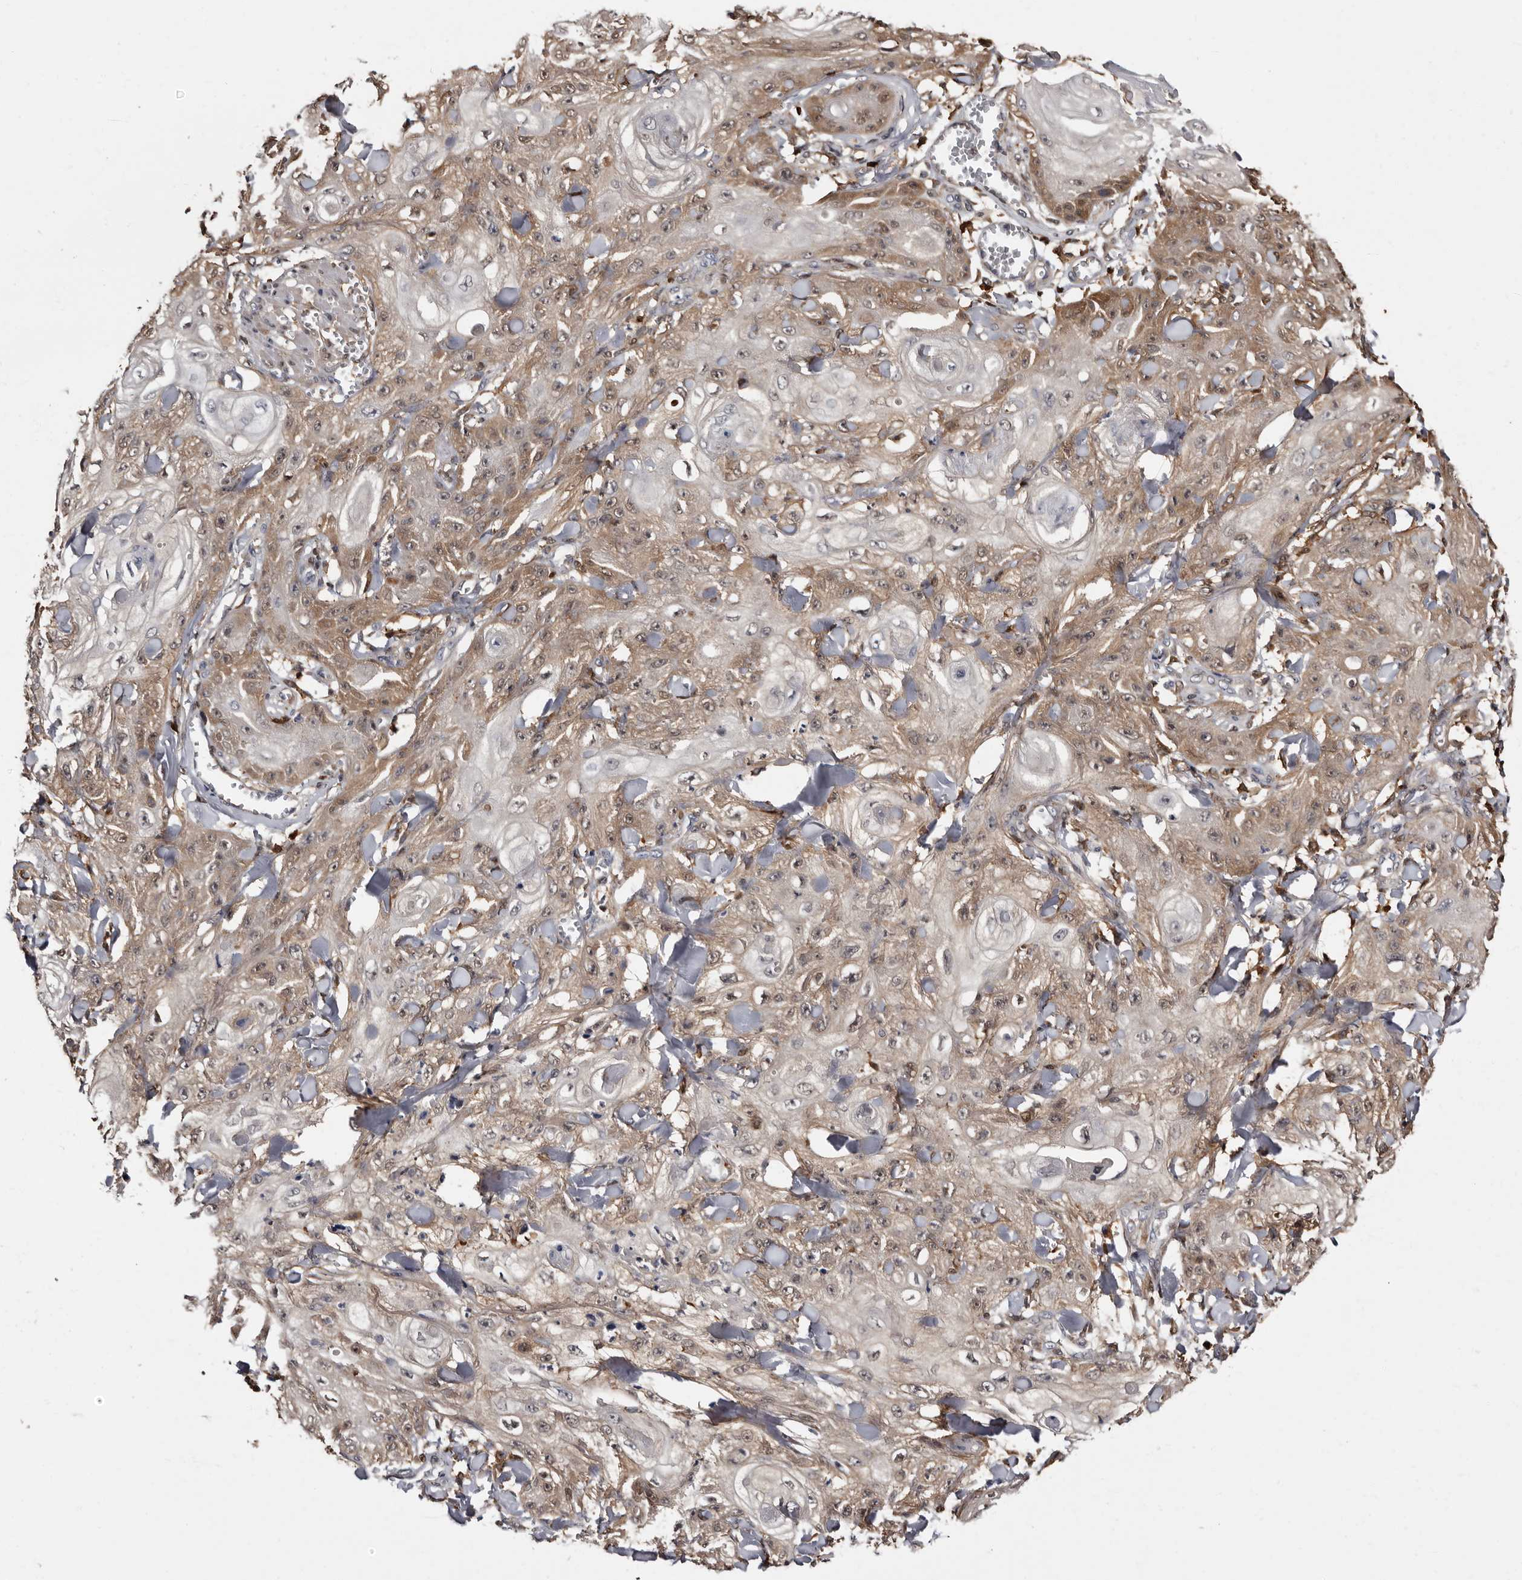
{"staining": {"intensity": "weak", "quantity": "25%-75%", "location": "cytoplasmic/membranous,nuclear"}, "tissue": "skin cancer", "cell_type": "Tumor cells", "image_type": "cancer", "snomed": [{"axis": "morphology", "description": "Squamous cell carcinoma, NOS"}, {"axis": "topography", "description": "Skin"}], "caption": "Protein expression analysis of skin cancer (squamous cell carcinoma) reveals weak cytoplasmic/membranous and nuclear positivity in approximately 25%-75% of tumor cells.", "gene": "DNPH1", "patient": {"sex": "male", "age": 74}}